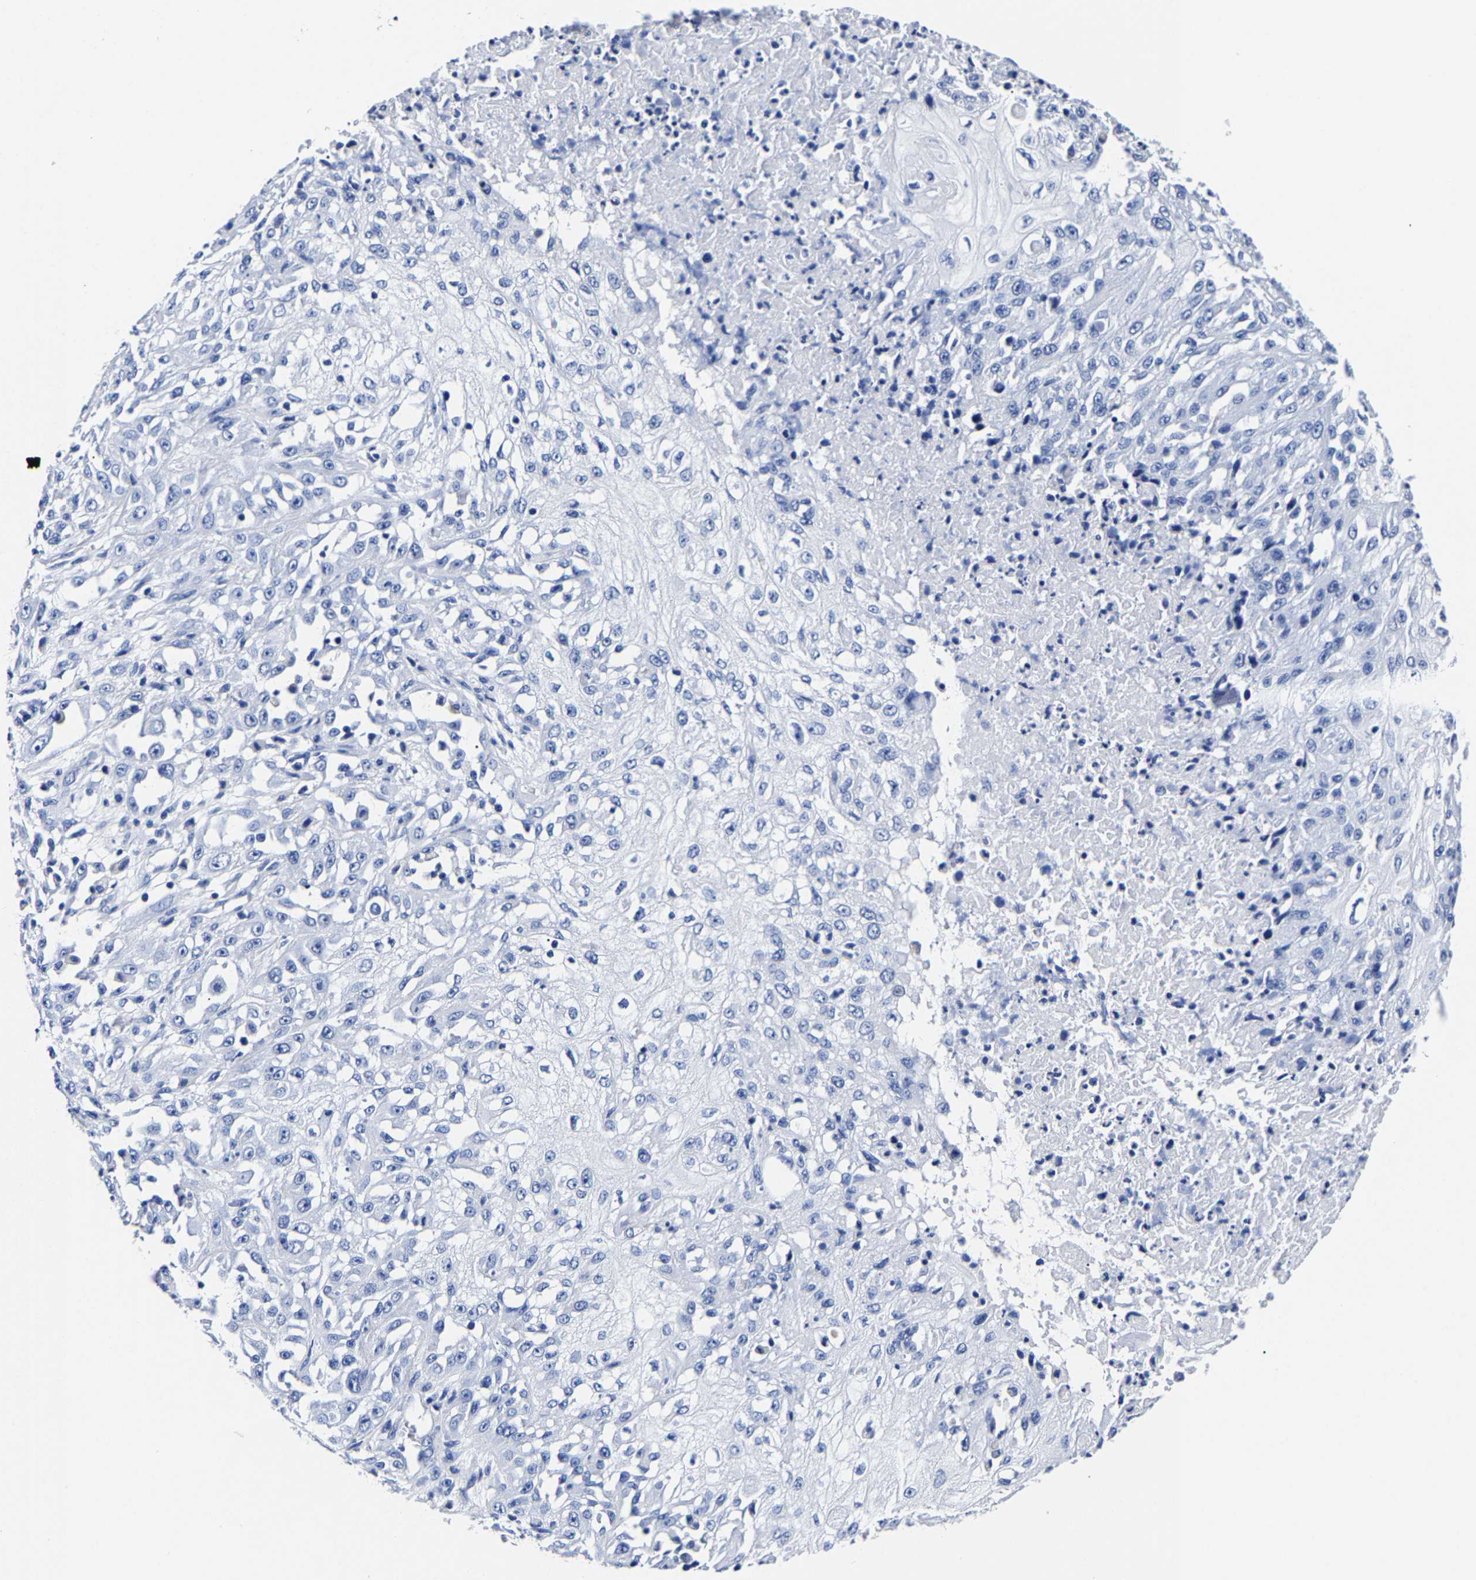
{"staining": {"intensity": "negative", "quantity": "none", "location": "none"}, "tissue": "skin cancer", "cell_type": "Tumor cells", "image_type": "cancer", "snomed": [{"axis": "morphology", "description": "Squamous cell carcinoma, NOS"}, {"axis": "morphology", "description": "Squamous cell carcinoma, metastatic, NOS"}, {"axis": "topography", "description": "Skin"}, {"axis": "topography", "description": "Lymph node"}], "caption": "Protein analysis of skin cancer displays no significant positivity in tumor cells.", "gene": "CPA2", "patient": {"sex": "male", "age": 75}}